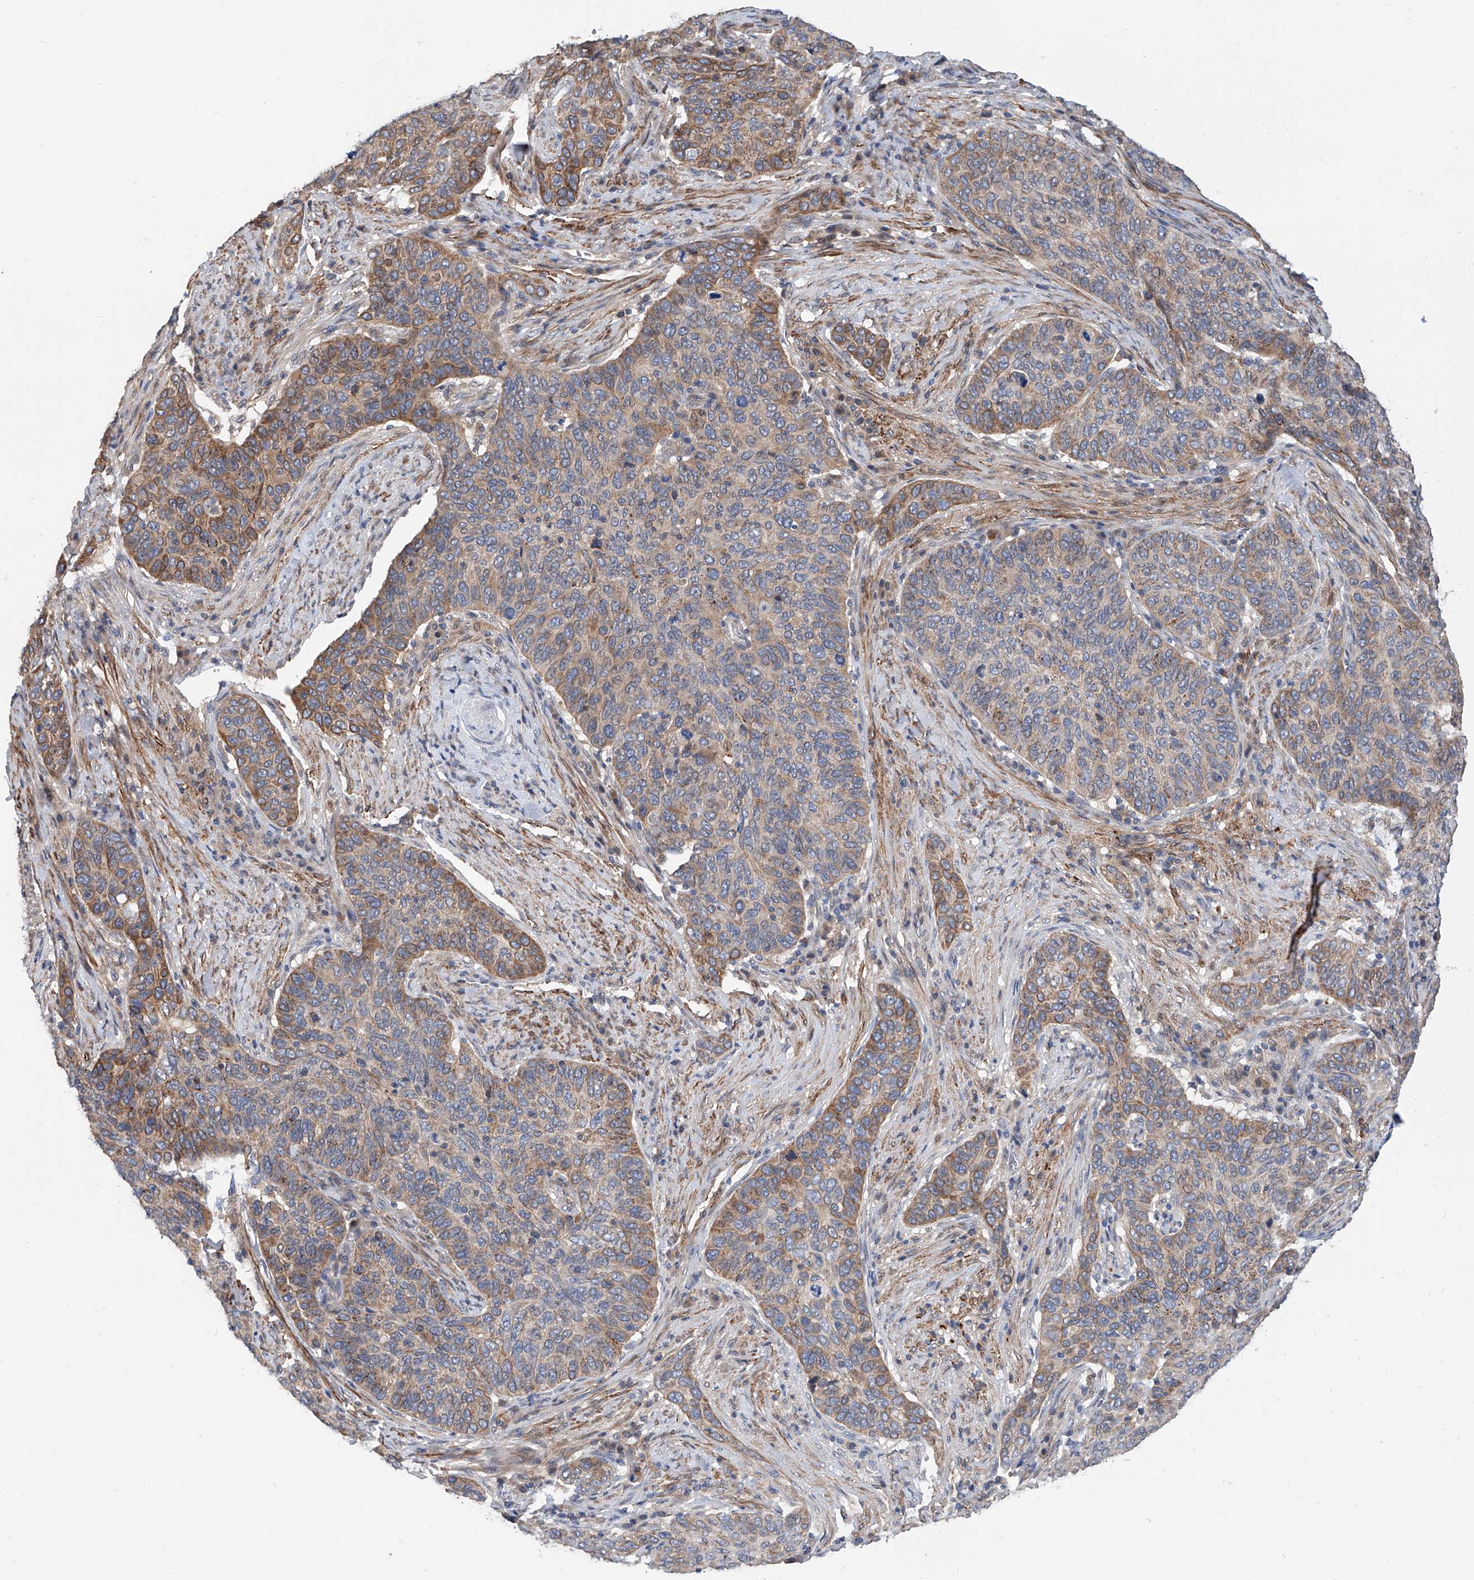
{"staining": {"intensity": "moderate", "quantity": "<25%", "location": "cytoplasmic/membranous"}, "tissue": "cervical cancer", "cell_type": "Tumor cells", "image_type": "cancer", "snomed": [{"axis": "morphology", "description": "Squamous cell carcinoma, NOS"}, {"axis": "topography", "description": "Cervix"}], "caption": "Human cervical squamous cell carcinoma stained with a protein marker shows moderate staining in tumor cells.", "gene": "MAGEE2", "patient": {"sex": "female", "age": 60}}